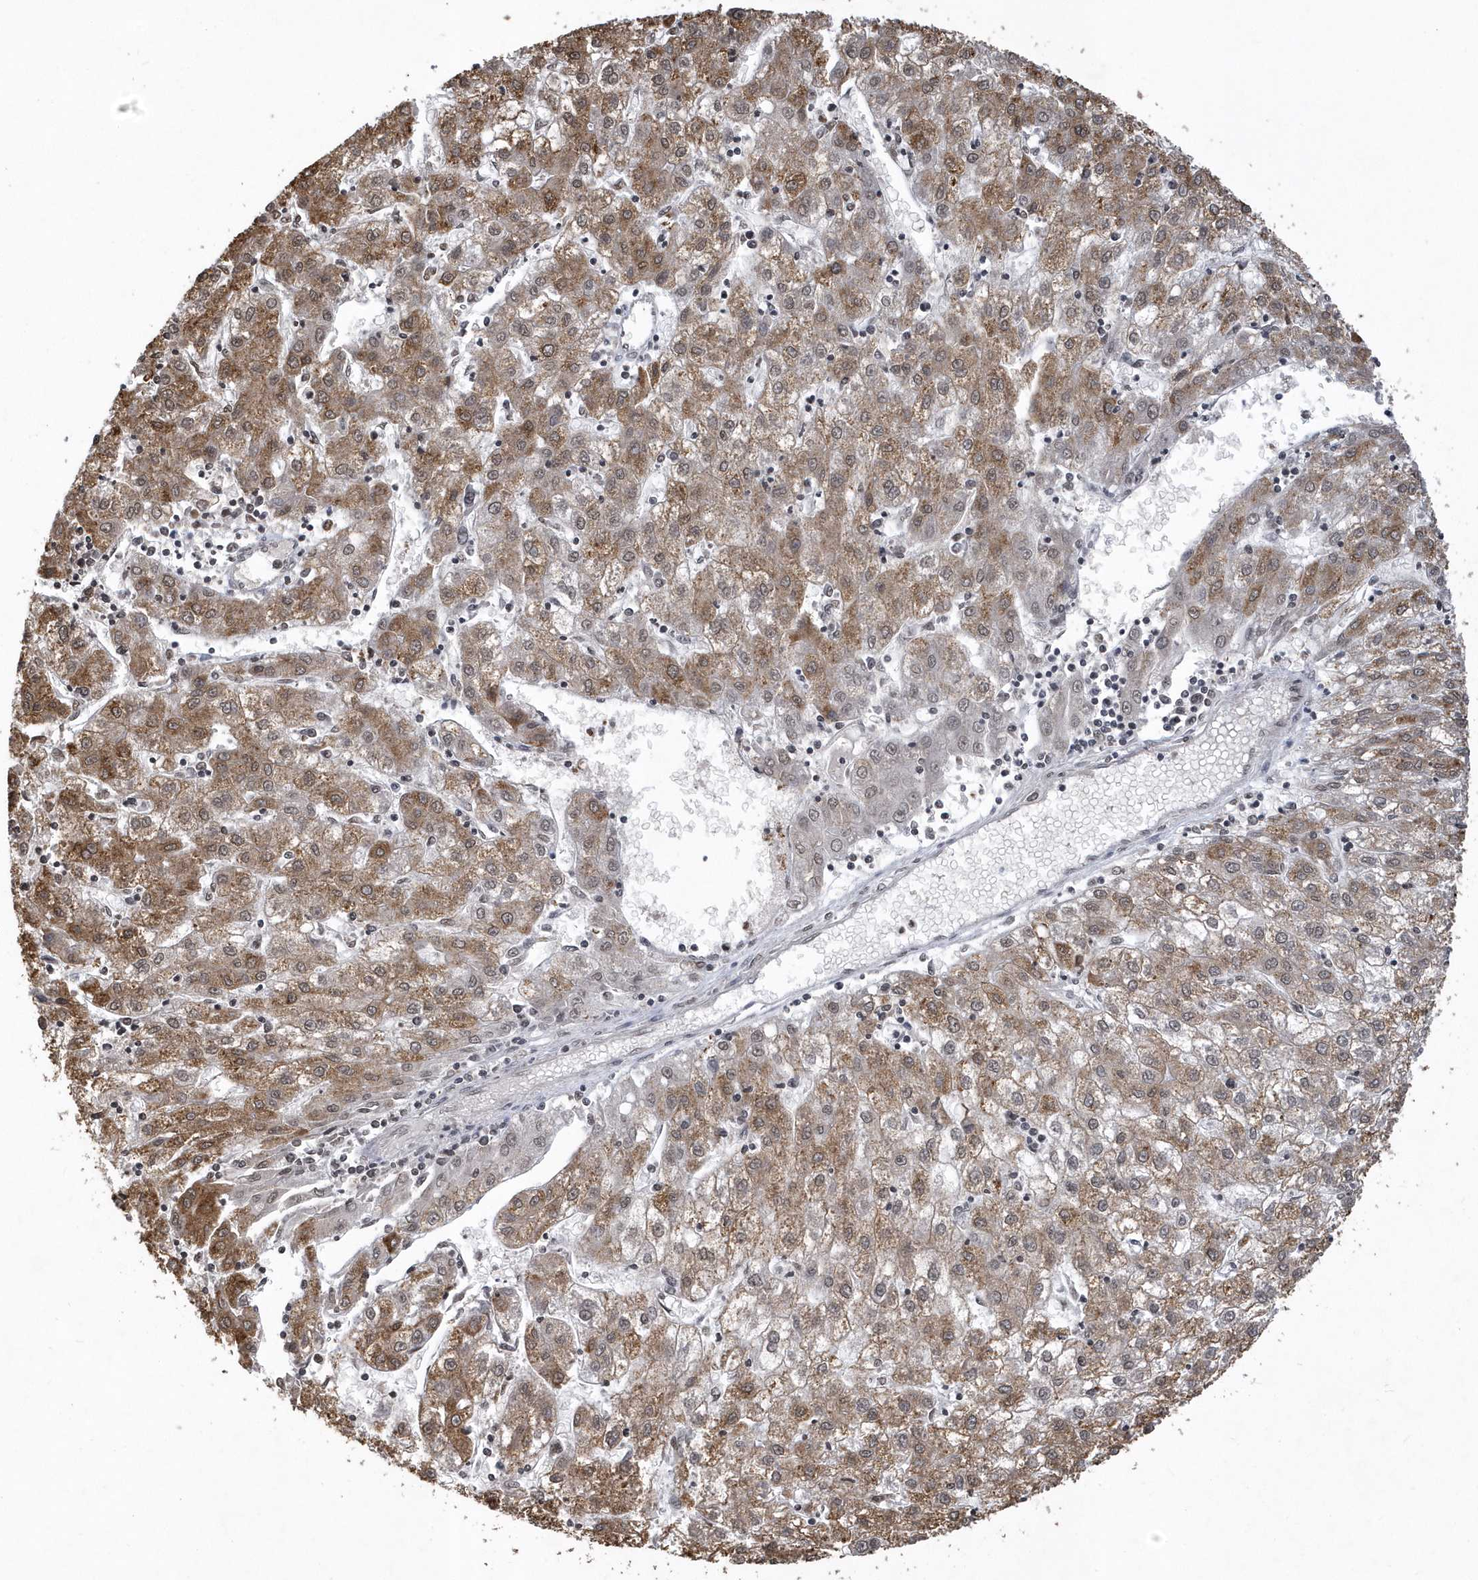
{"staining": {"intensity": "moderate", "quantity": ">75%", "location": "cytoplasmic/membranous"}, "tissue": "liver cancer", "cell_type": "Tumor cells", "image_type": "cancer", "snomed": [{"axis": "morphology", "description": "Carcinoma, Hepatocellular, NOS"}, {"axis": "topography", "description": "Liver"}], "caption": "A medium amount of moderate cytoplasmic/membranous positivity is seen in about >75% of tumor cells in liver cancer (hepatocellular carcinoma) tissue.", "gene": "VWA5B2", "patient": {"sex": "male", "age": 72}}